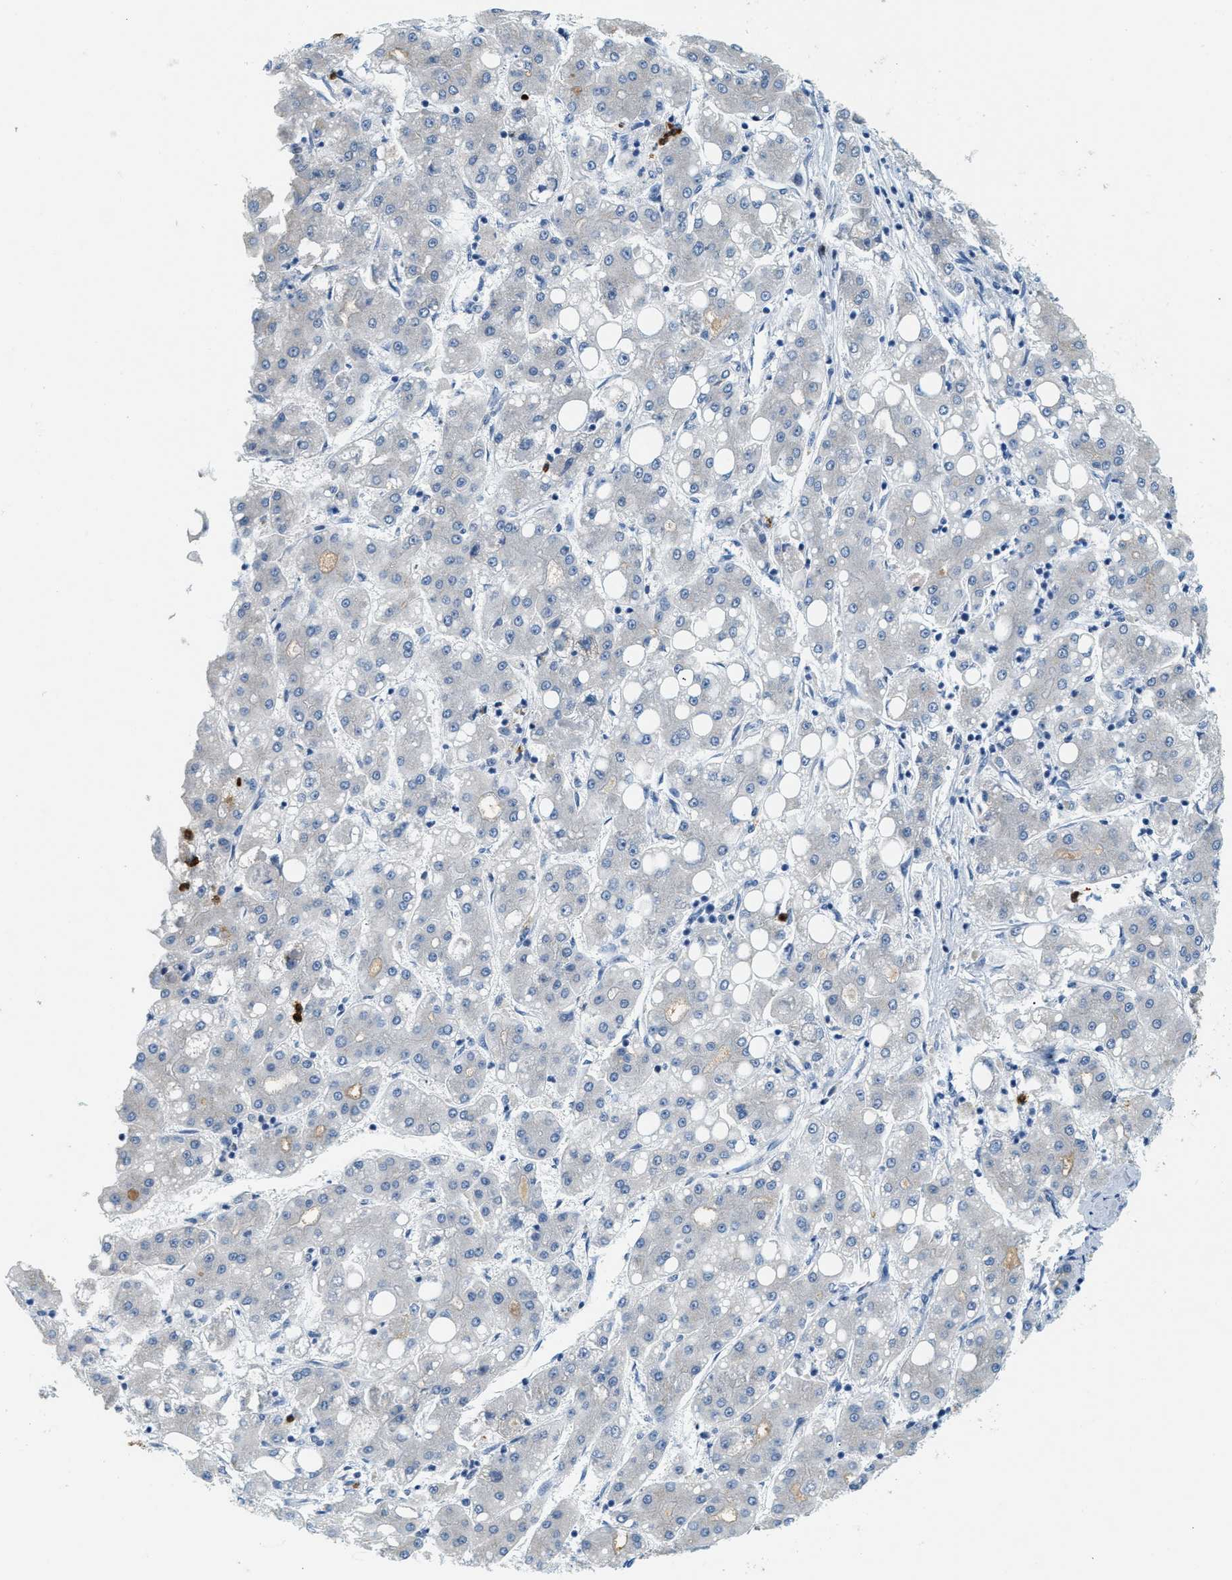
{"staining": {"intensity": "negative", "quantity": "none", "location": "none"}, "tissue": "liver cancer", "cell_type": "Tumor cells", "image_type": "cancer", "snomed": [{"axis": "morphology", "description": "Carcinoma, Hepatocellular, NOS"}, {"axis": "topography", "description": "Liver"}], "caption": "DAB immunohistochemical staining of human liver hepatocellular carcinoma displays no significant staining in tumor cells. (DAB (3,3'-diaminobenzidine) immunohistochemistry, high magnification).", "gene": "LCN2", "patient": {"sex": "male", "age": 65}}